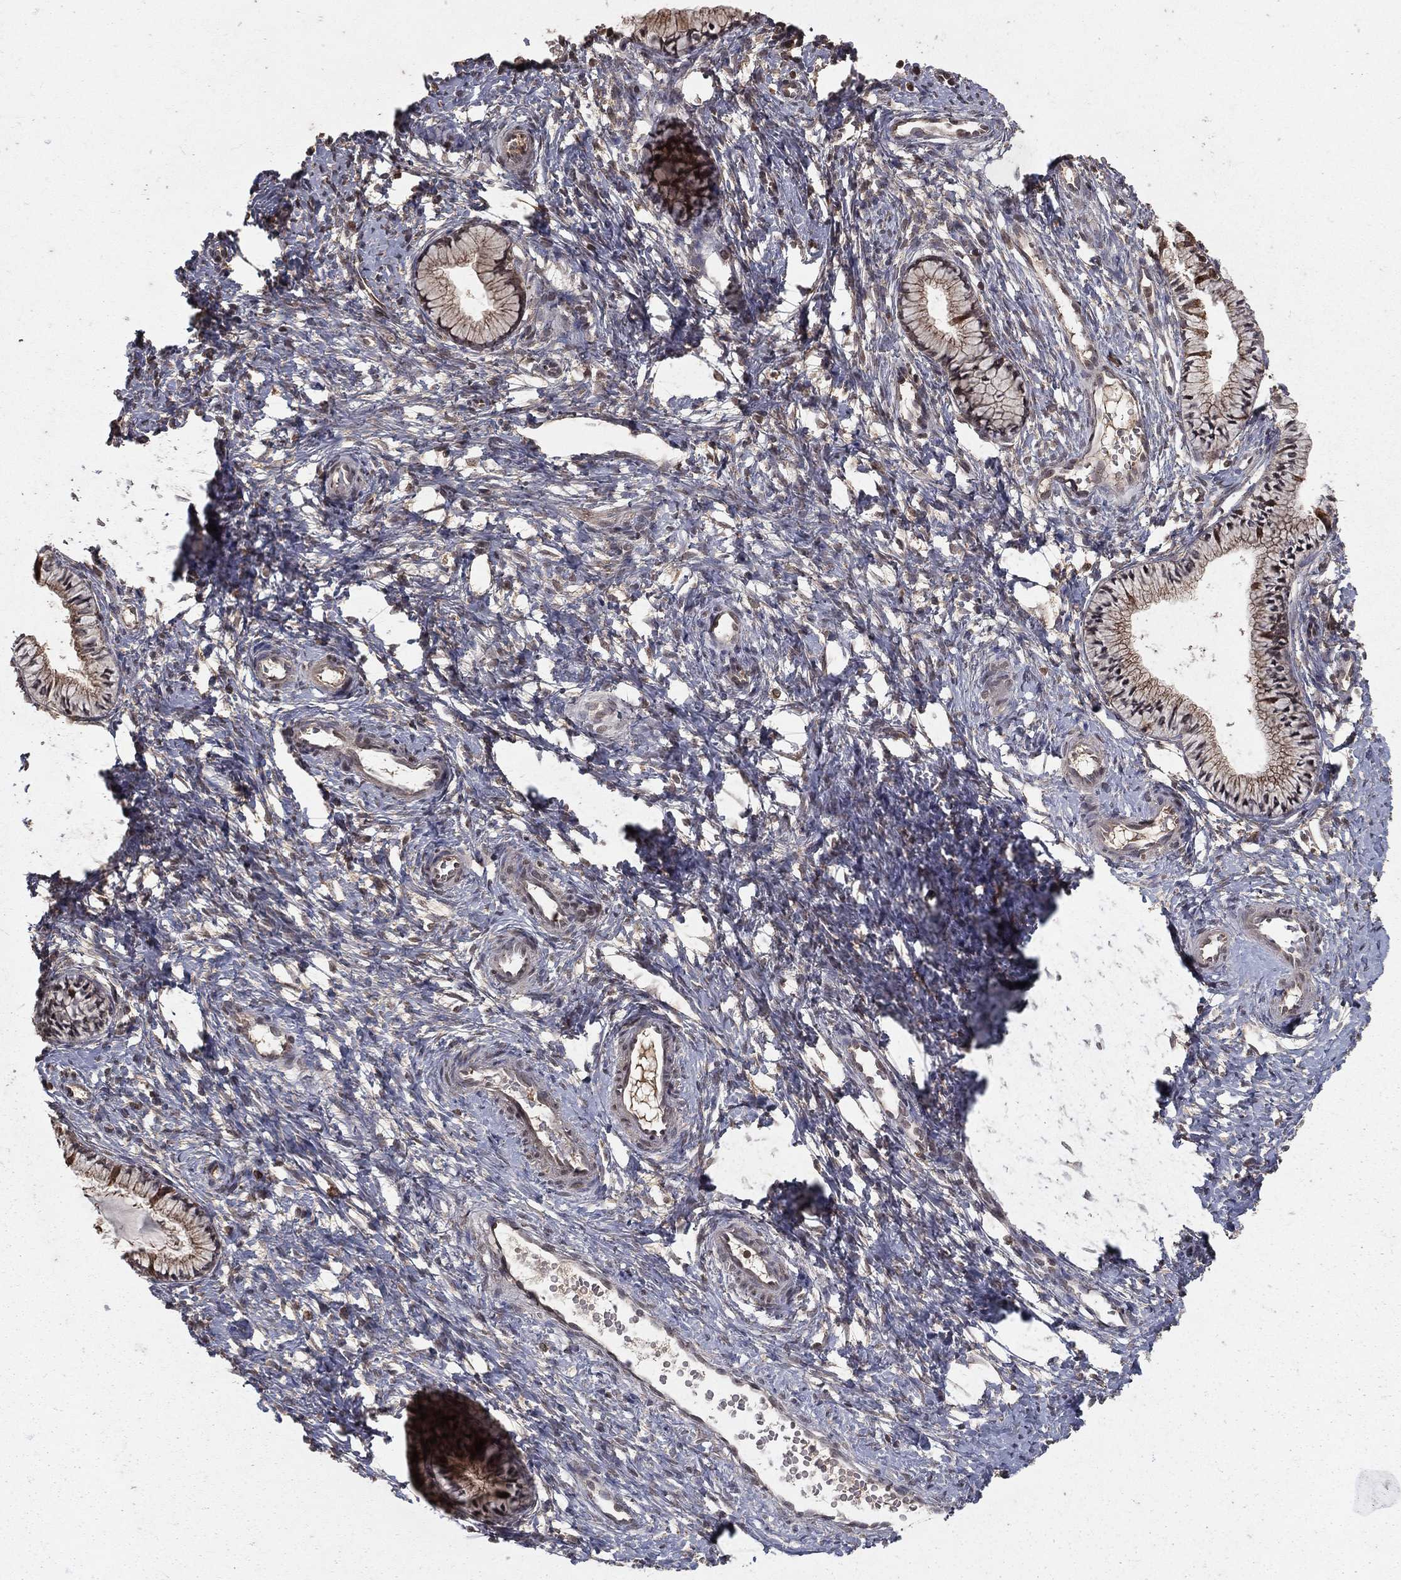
{"staining": {"intensity": "weak", "quantity": "25%-75%", "location": "cytoplasmic/membranous"}, "tissue": "cervix", "cell_type": "Glandular cells", "image_type": "normal", "snomed": [{"axis": "morphology", "description": "Normal tissue, NOS"}, {"axis": "topography", "description": "Cervix"}], "caption": "A brown stain shows weak cytoplasmic/membranous expression of a protein in glandular cells of normal human cervix. (DAB (3,3'-diaminobenzidine) IHC, brown staining for protein, blue staining for nuclei).", "gene": "ZDHHC15", "patient": {"sex": "female", "age": 39}}